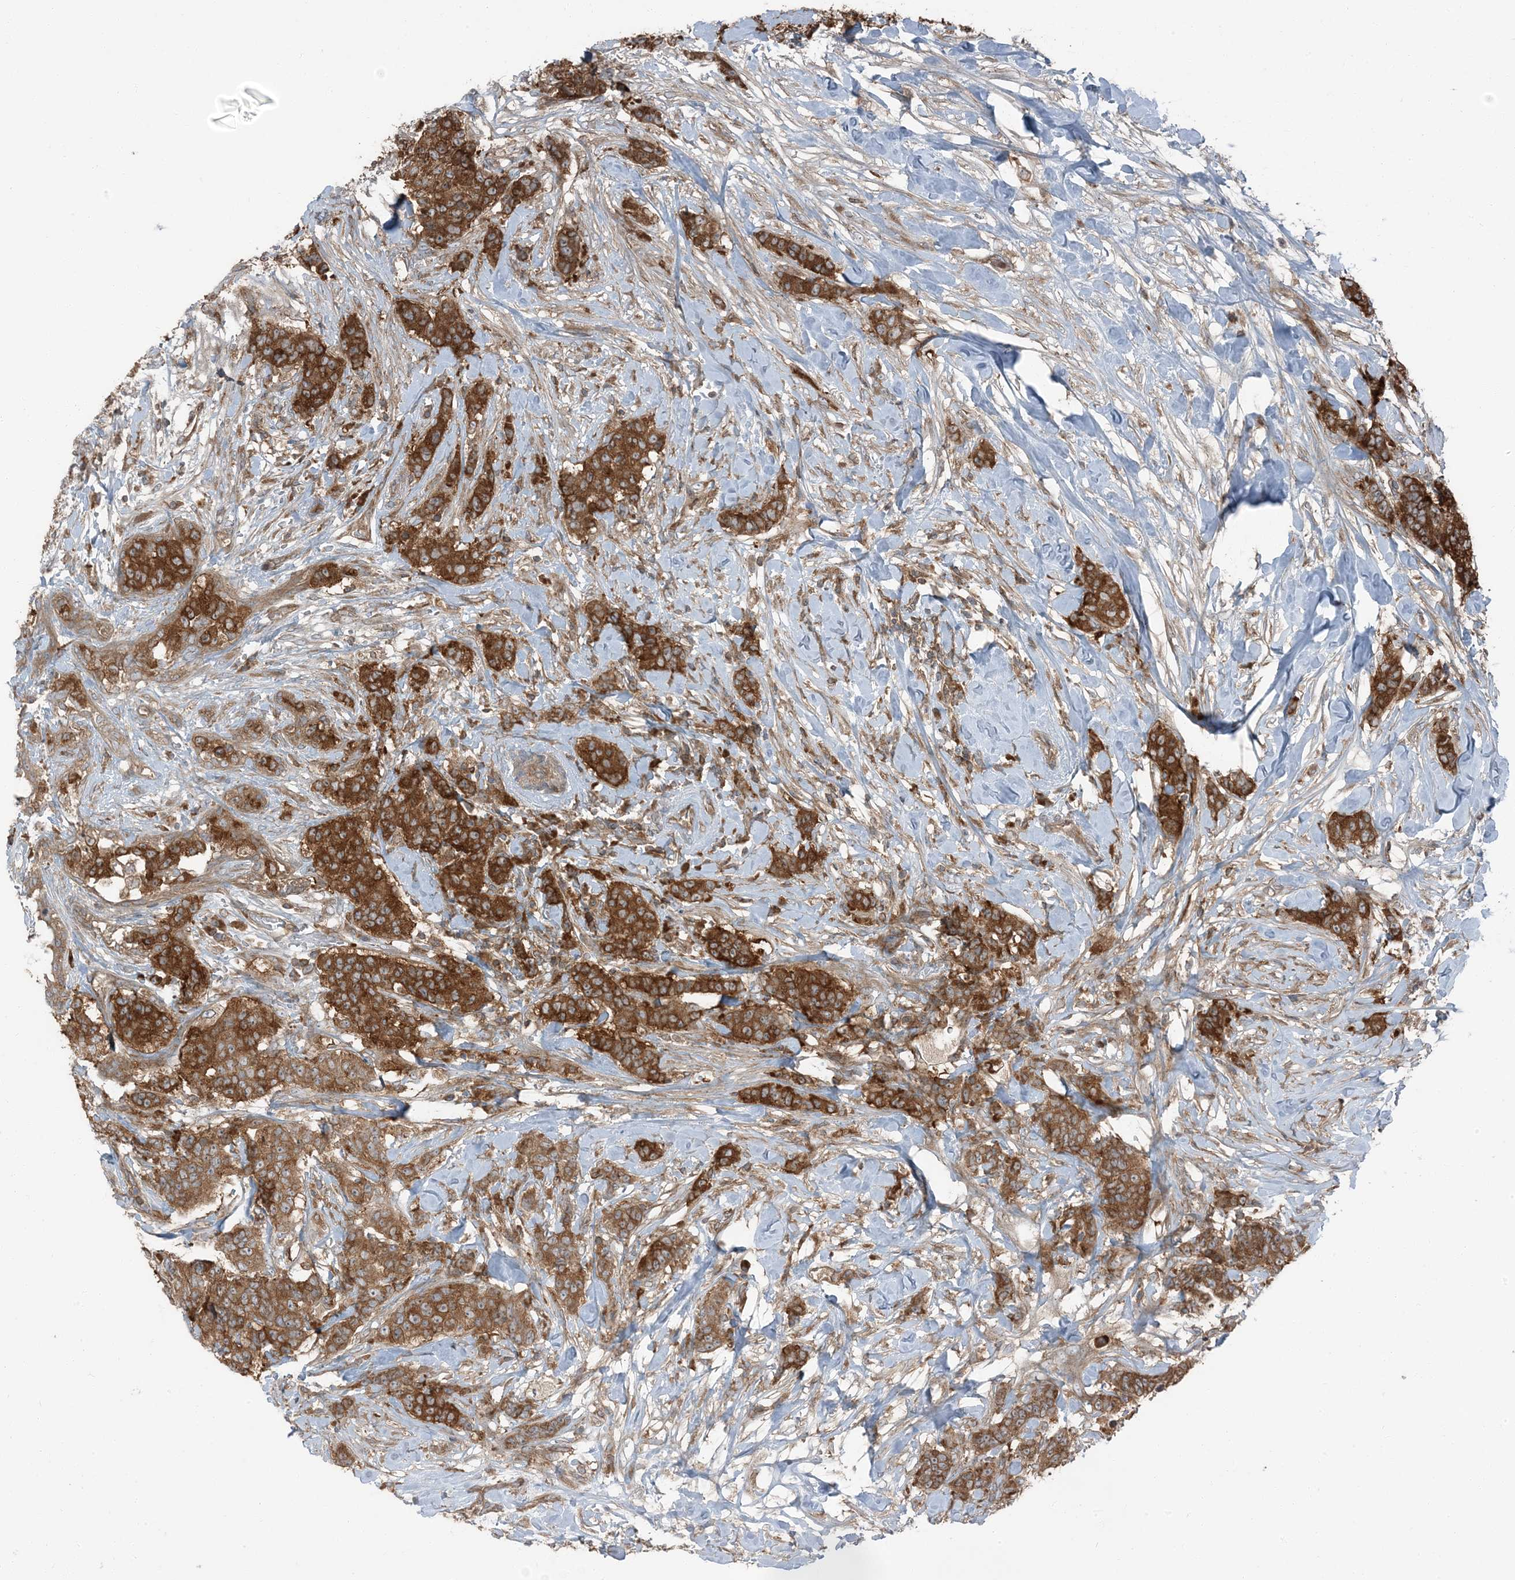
{"staining": {"intensity": "strong", "quantity": ">75%", "location": "cytoplasmic/membranous"}, "tissue": "breast cancer", "cell_type": "Tumor cells", "image_type": "cancer", "snomed": [{"axis": "morphology", "description": "Duct carcinoma"}, {"axis": "topography", "description": "Breast"}], "caption": "Protein positivity by immunohistochemistry (IHC) demonstrates strong cytoplasmic/membranous expression in about >75% of tumor cells in breast cancer (invasive ductal carcinoma).", "gene": "RAB3GAP1", "patient": {"sex": "female", "age": 40}}